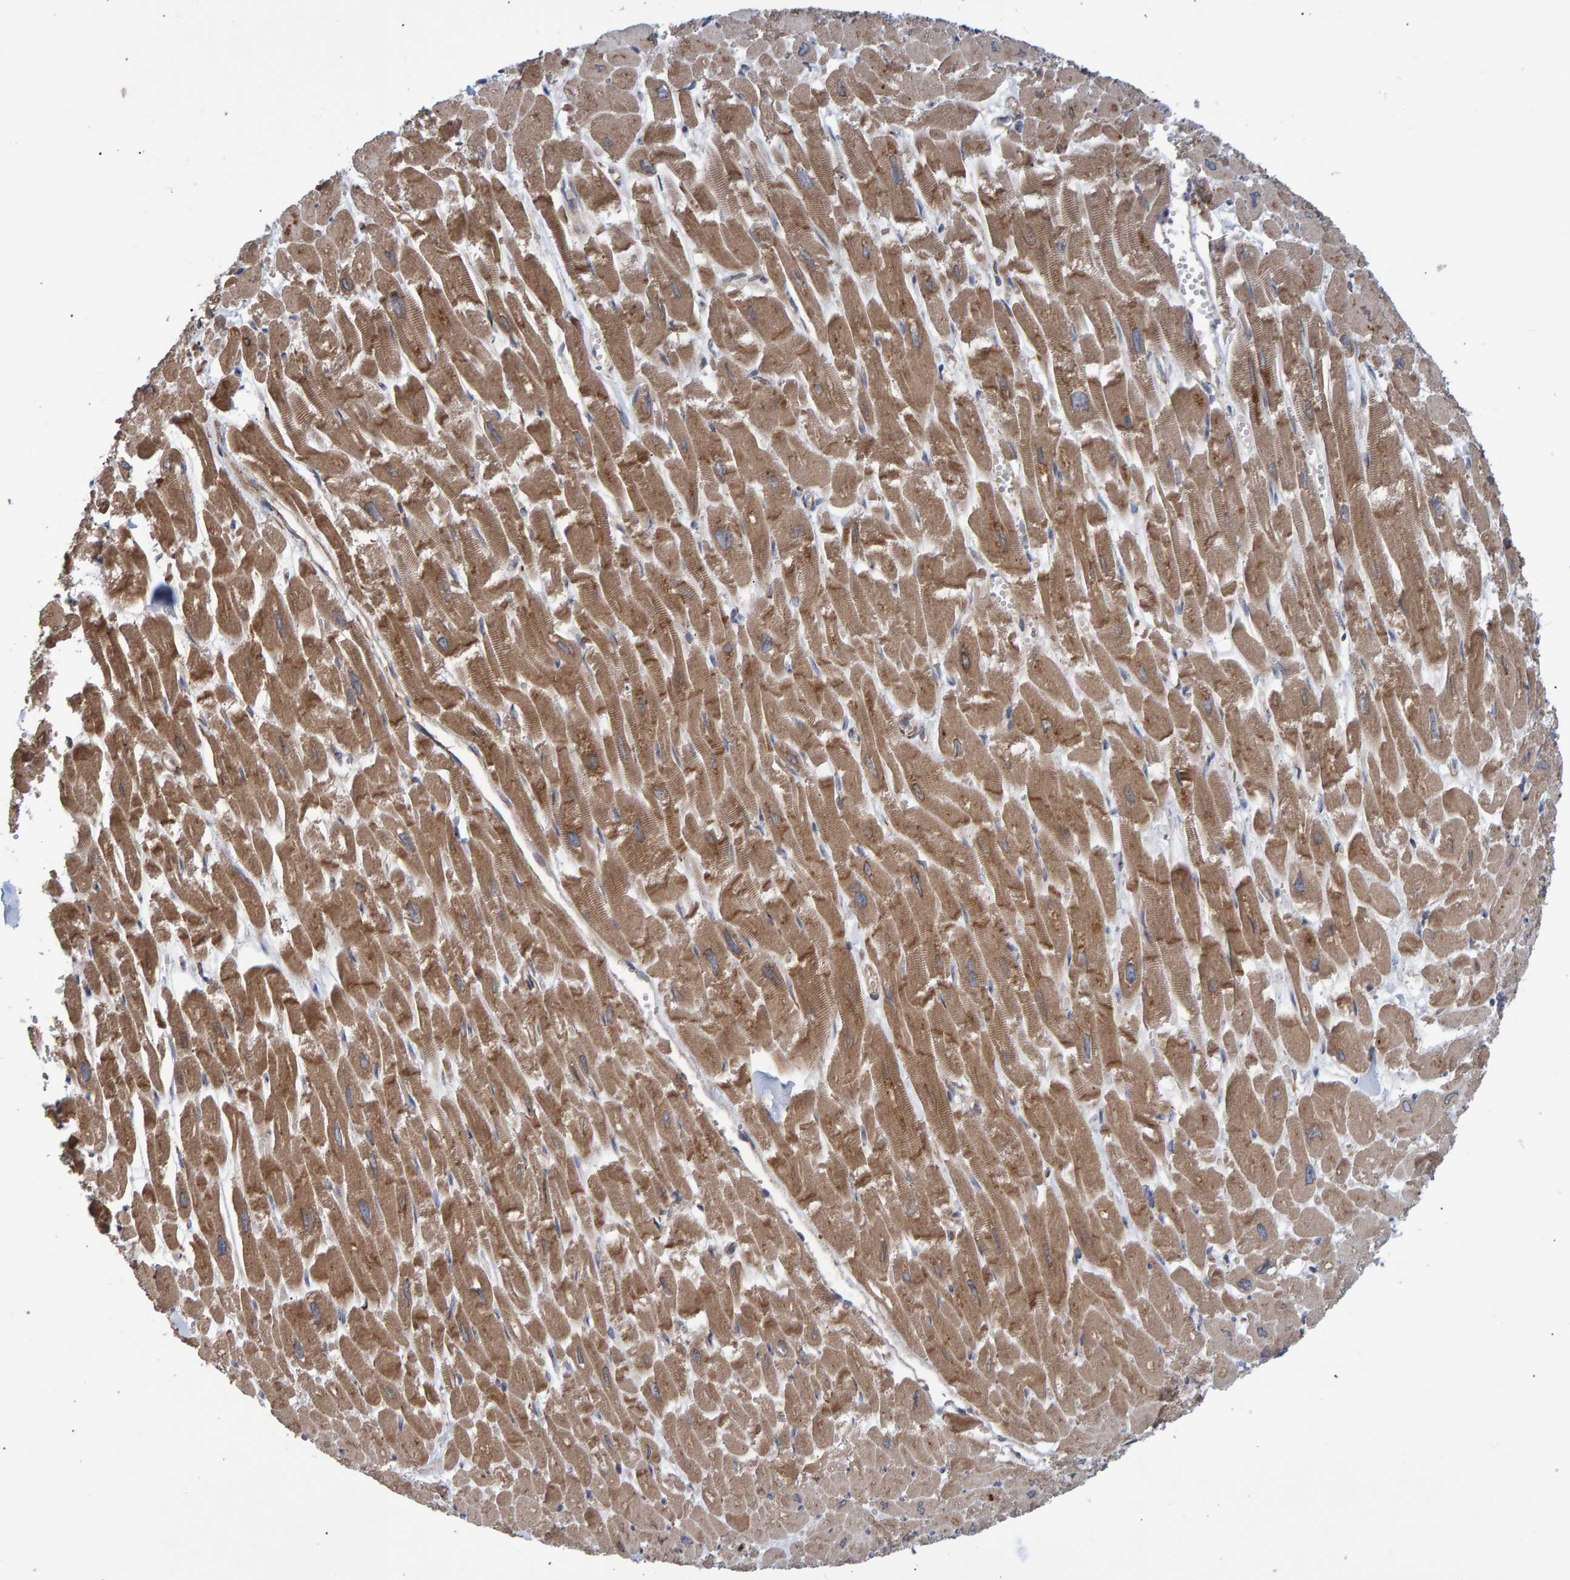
{"staining": {"intensity": "moderate", "quantity": ">75%", "location": "cytoplasmic/membranous"}, "tissue": "heart muscle", "cell_type": "Cardiomyocytes", "image_type": "normal", "snomed": [{"axis": "morphology", "description": "Normal tissue, NOS"}, {"axis": "topography", "description": "Heart"}], "caption": "High-magnification brightfield microscopy of benign heart muscle stained with DAB (brown) and counterstained with hematoxylin (blue). cardiomyocytes exhibit moderate cytoplasmic/membranous expression is seen in approximately>75% of cells.", "gene": "FAM117A", "patient": {"sex": "male", "age": 54}}